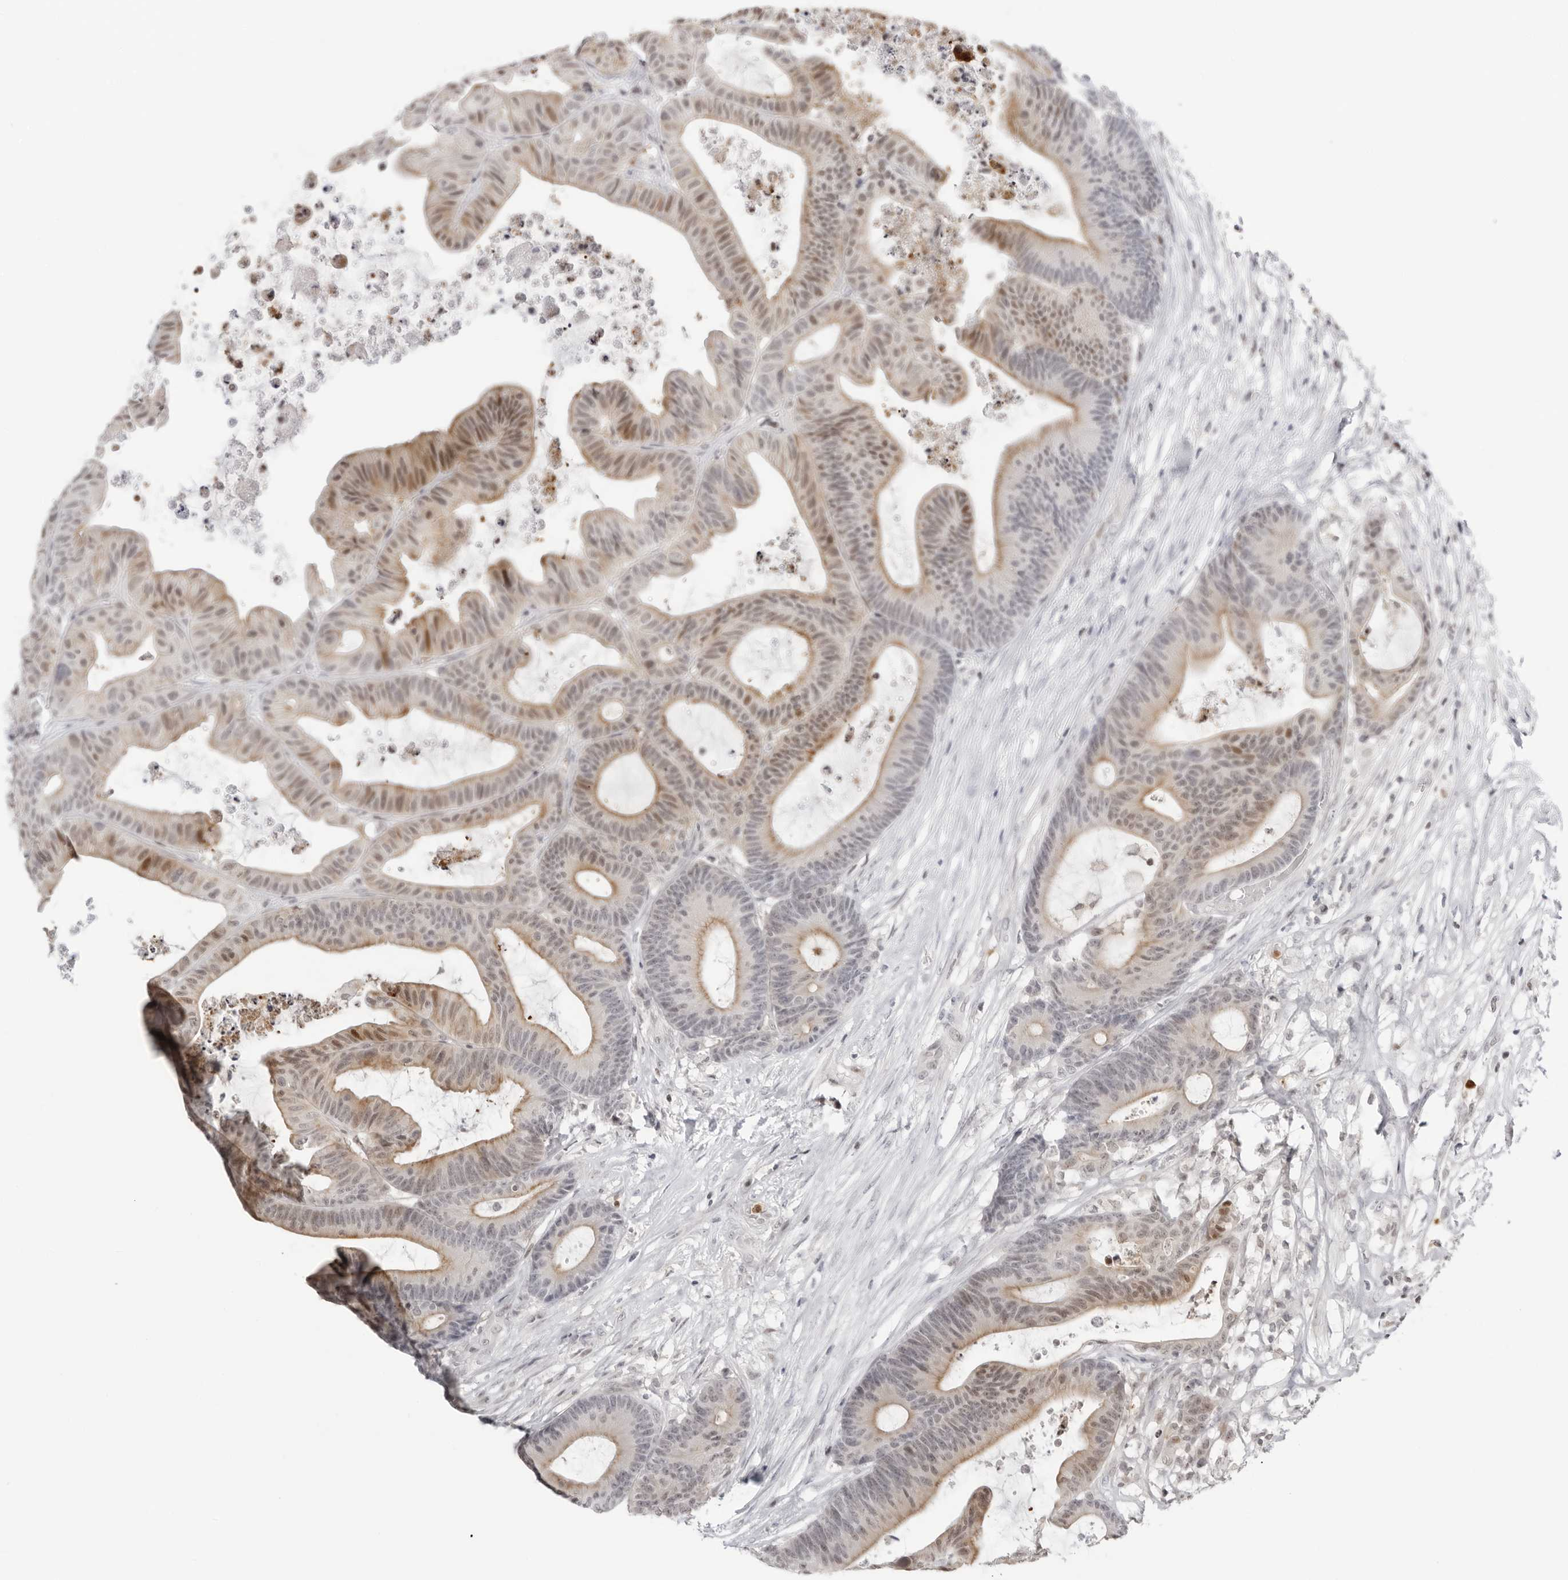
{"staining": {"intensity": "weak", "quantity": "25%-75%", "location": "cytoplasmic/membranous,nuclear"}, "tissue": "colorectal cancer", "cell_type": "Tumor cells", "image_type": "cancer", "snomed": [{"axis": "morphology", "description": "Adenocarcinoma, NOS"}, {"axis": "topography", "description": "Colon"}], "caption": "A brown stain labels weak cytoplasmic/membranous and nuclear positivity of a protein in colorectal cancer tumor cells. Using DAB (3,3'-diaminobenzidine) (brown) and hematoxylin (blue) stains, captured at high magnification using brightfield microscopy.", "gene": "RNF146", "patient": {"sex": "female", "age": 84}}